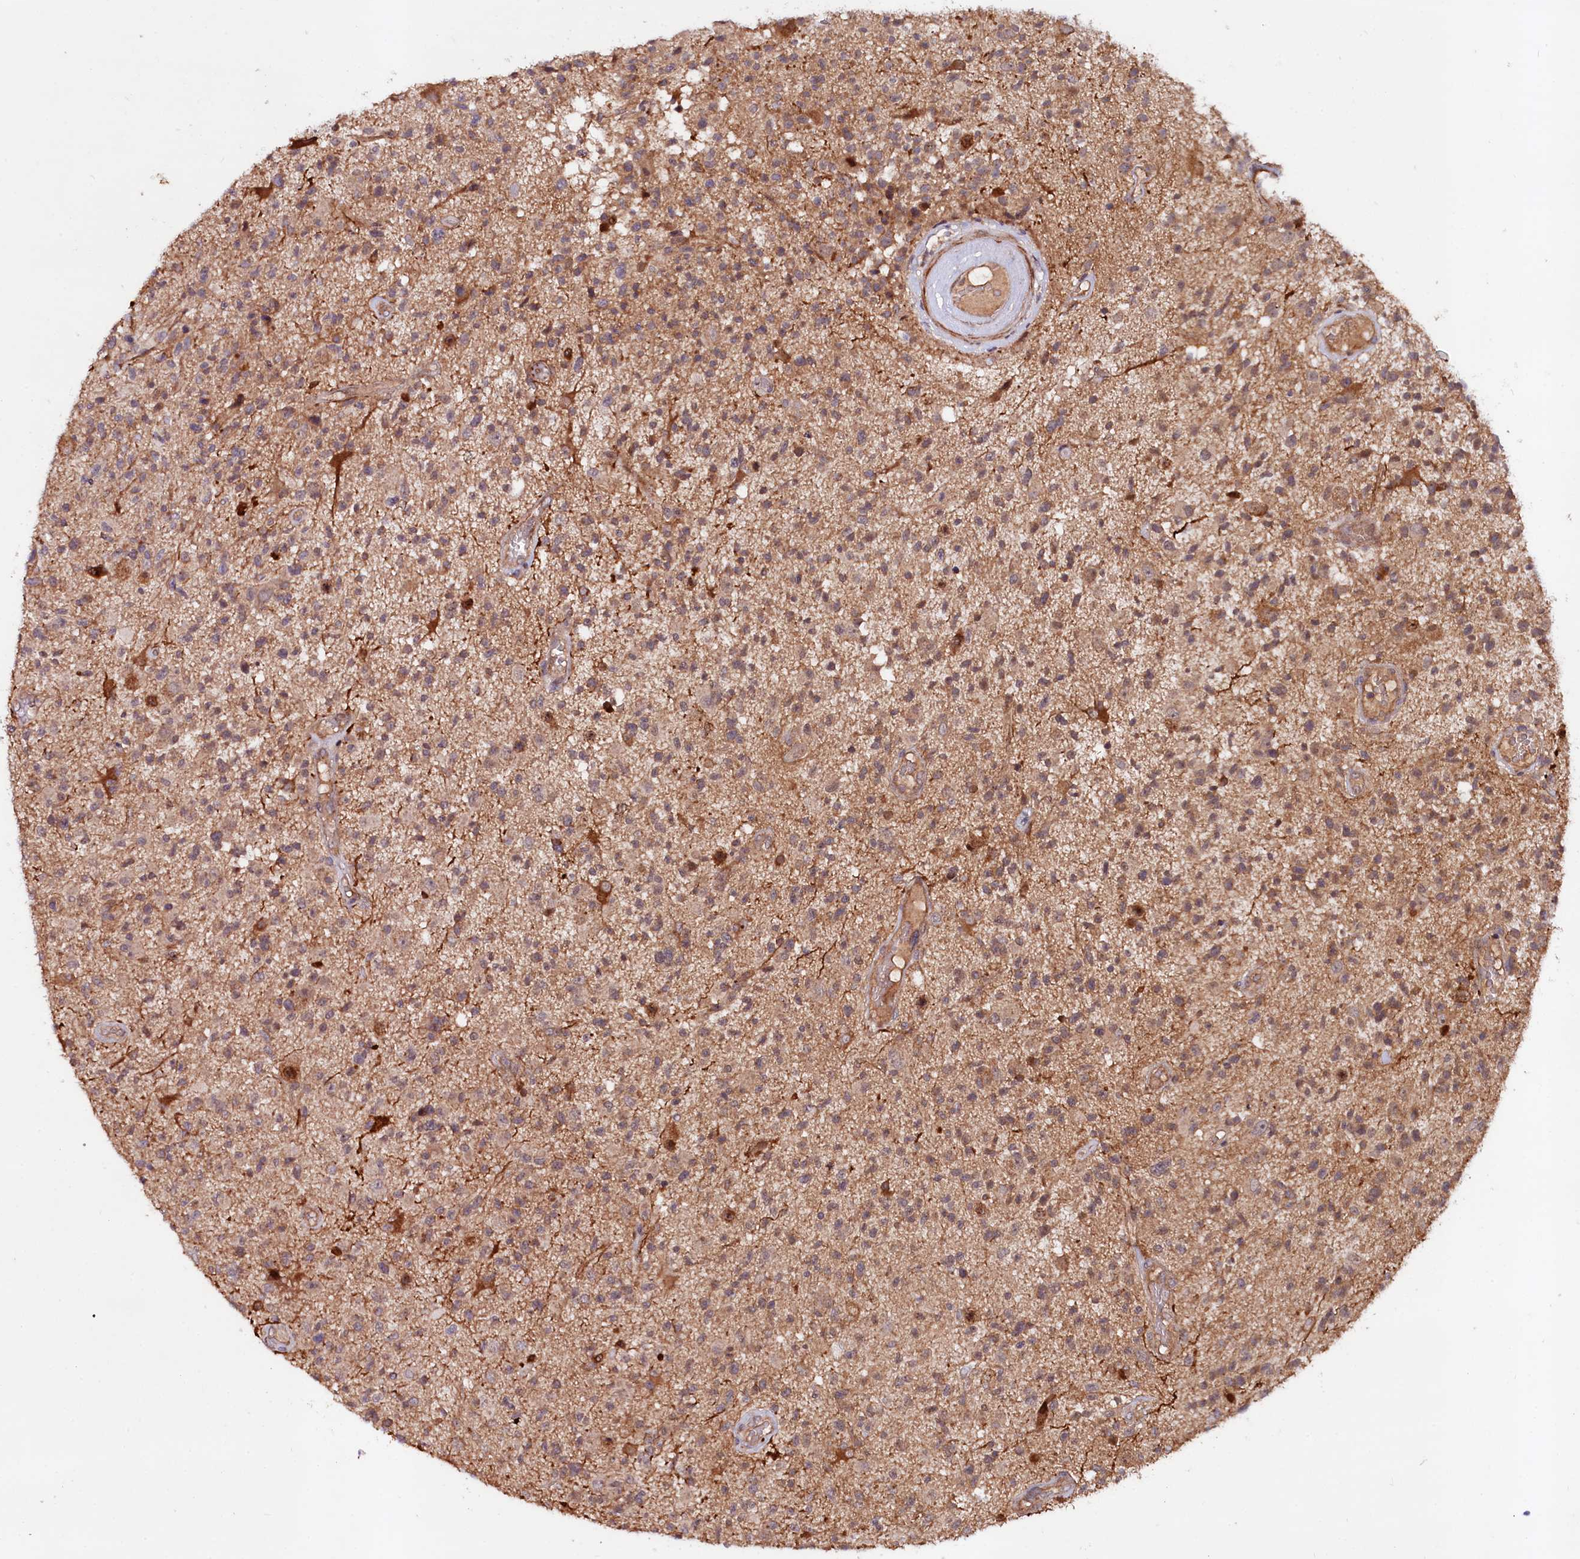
{"staining": {"intensity": "weak", "quantity": "25%-75%", "location": "cytoplasmic/membranous,nuclear"}, "tissue": "glioma", "cell_type": "Tumor cells", "image_type": "cancer", "snomed": [{"axis": "morphology", "description": "Glioma, malignant, High grade"}, {"axis": "morphology", "description": "Glioblastoma, NOS"}, {"axis": "topography", "description": "Brain"}], "caption": "Glioma was stained to show a protein in brown. There is low levels of weak cytoplasmic/membranous and nuclear expression in approximately 25%-75% of tumor cells. The staining was performed using DAB (3,3'-diaminobenzidine), with brown indicating positive protein expression. Nuclei are stained blue with hematoxylin.", "gene": "NEDD1", "patient": {"sex": "male", "age": 60}}